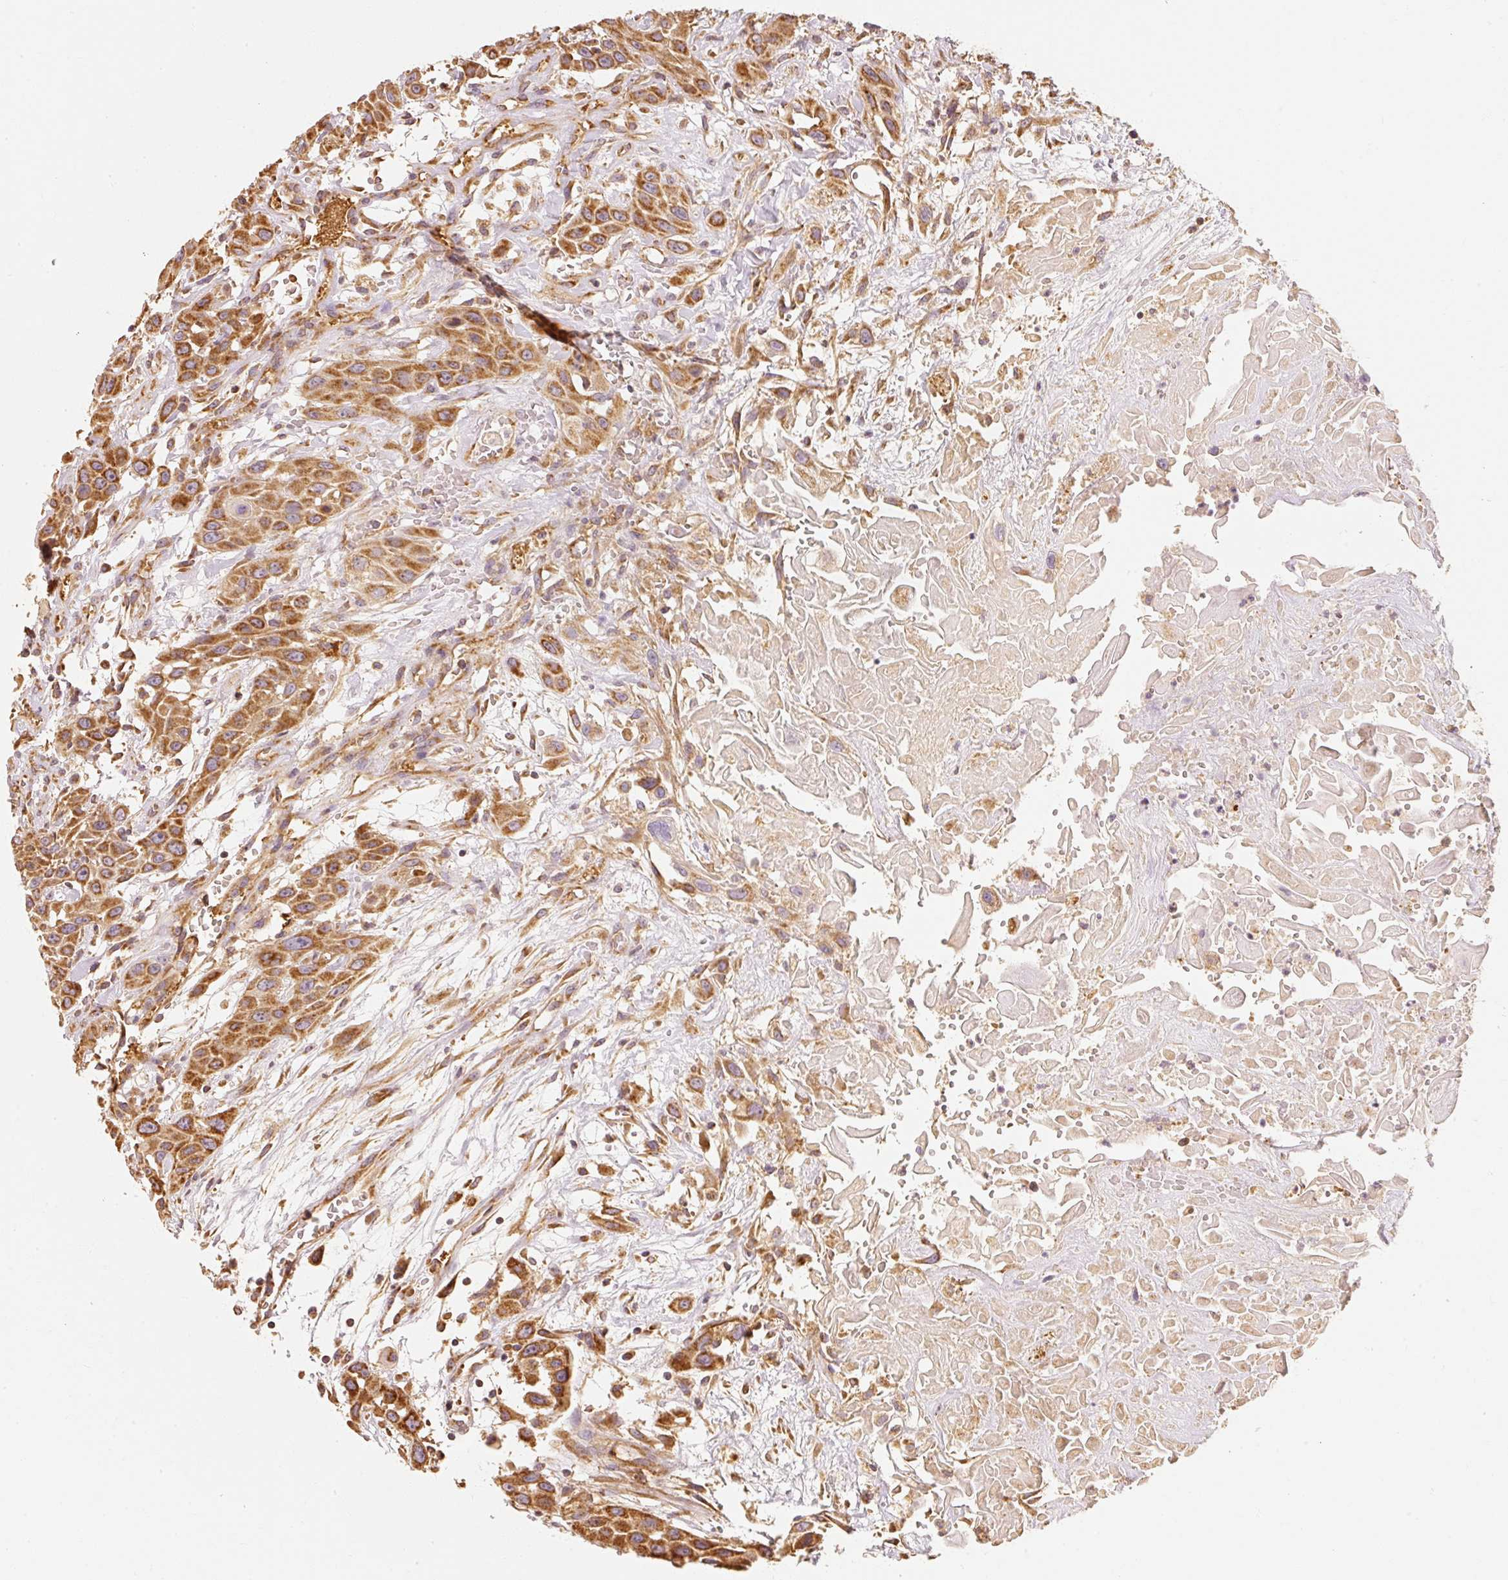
{"staining": {"intensity": "strong", "quantity": ">75%", "location": "cytoplasmic/membranous"}, "tissue": "head and neck cancer", "cell_type": "Tumor cells", "image_type": "cancer", "snomed": [{"axis": "morphology", "description": "Squamous cell carcinoma, NOS"}, {"axis": "topography", "description": "Head-Neck"}], "caption": "Protein expression analysis of head and neck squamous cell carcinoma displays strong cytoplasmic/membranous positivity in about >75% of tumor cells. (Stains: DAB in brown, nuclei in blue, Microscopy: brightfield microscopy at high magnification).", "gene": "TOMM40", "patient": {"sex": "male", "age": 81}}